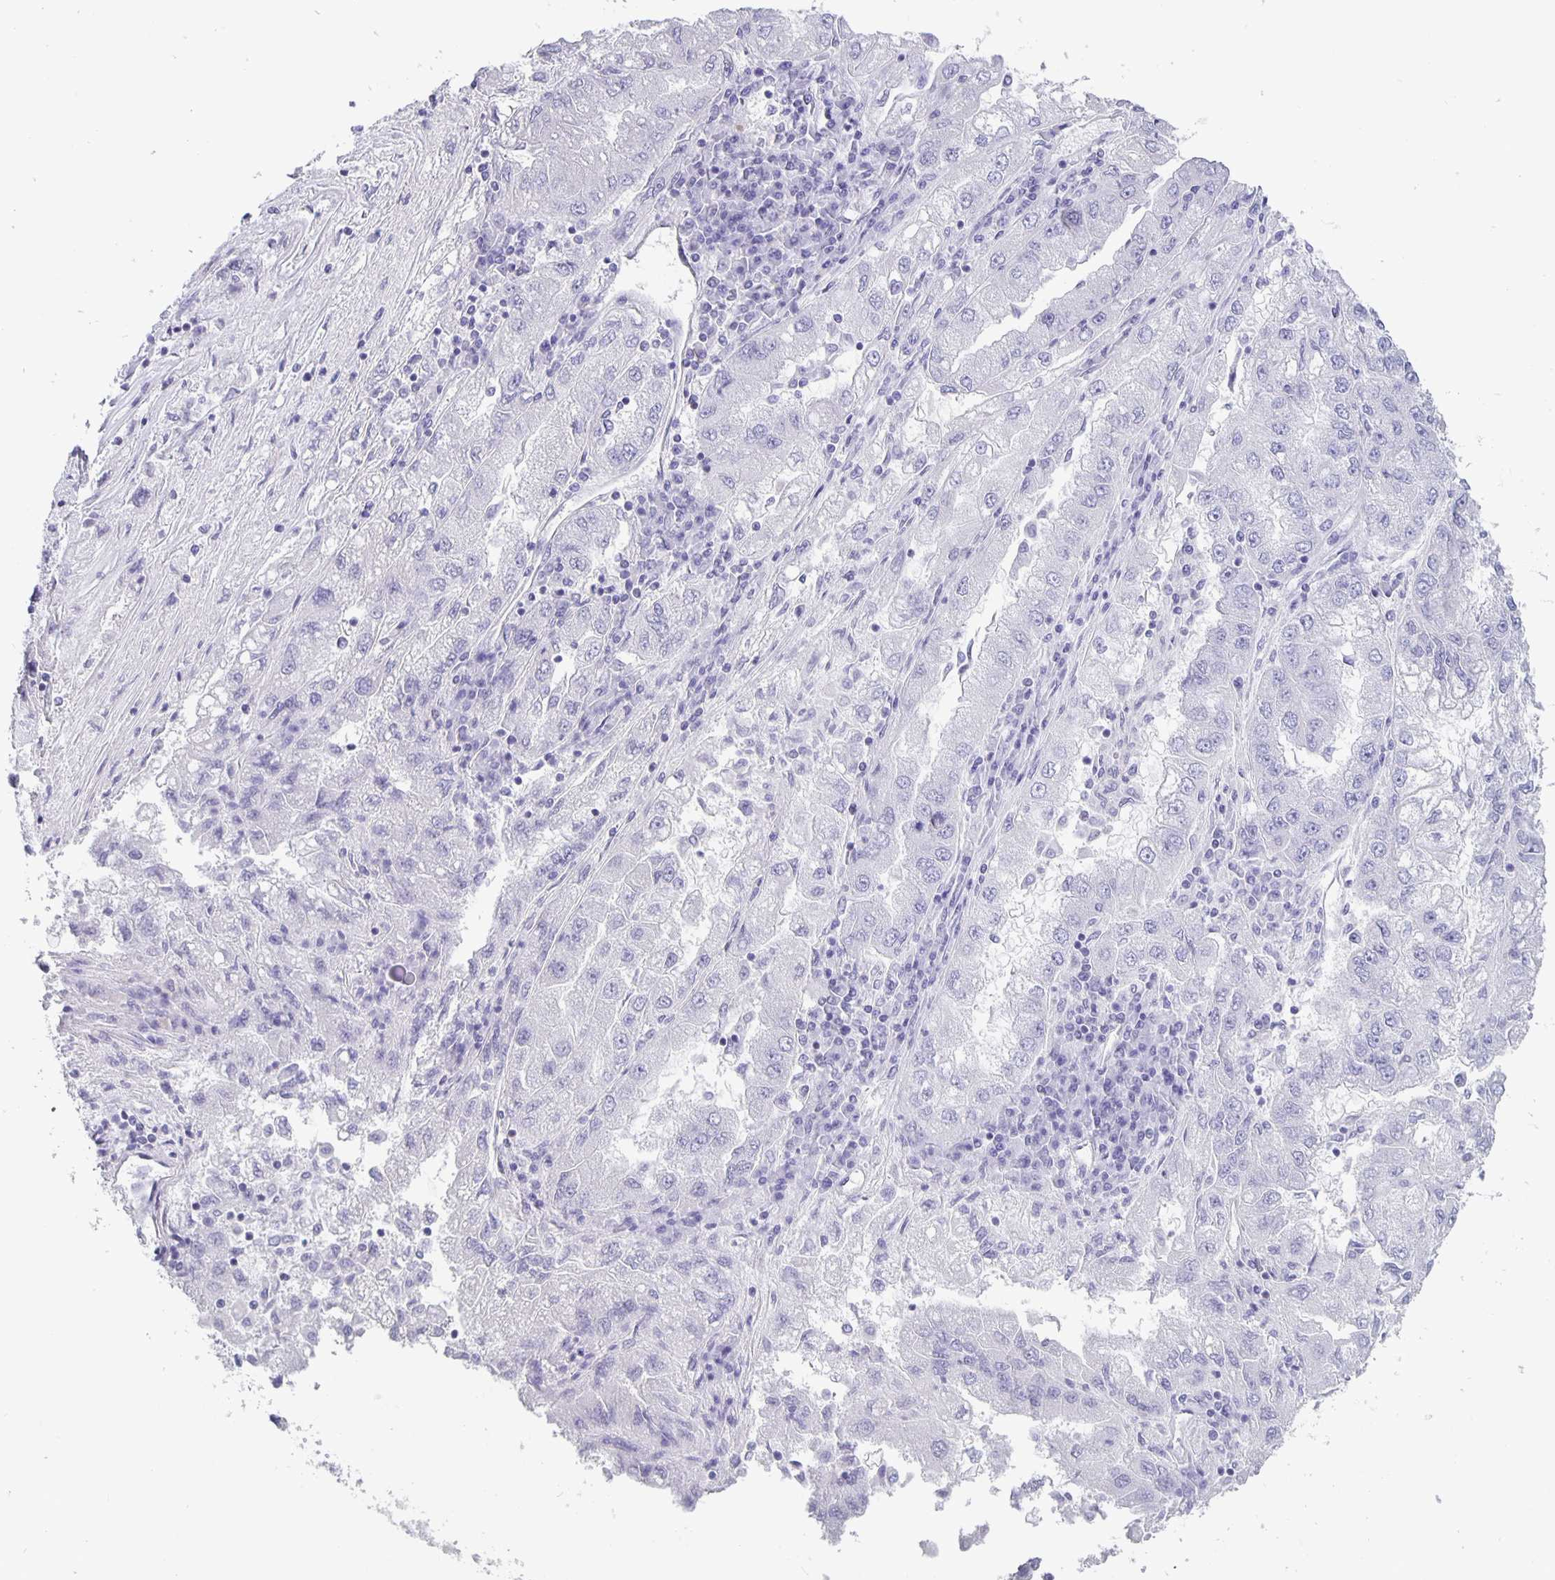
{"staining": {"intensity": "negative", "quantity": "none", "location": "none"}, "tissue": "lung cancer", "cell_type": "Tumor cells", "image_type": "cancer", "snomed": [{"axis": "morphology", "description": "Adenocarcinoma, NOS"}, {"axis": "morphology", "description": "Adenocarcinoma primary or metastatic"}, {"axis": "topography", "description": "Lung"}], "caption": "Immunohistochemical staining of adenocarcinoma (lung) shows no significant expression in tumor cells. The staining was performed using DAB (3,3'-diaminobenzidine) to visualize the protein expression in brown, while the nuclei were stained in blue with hematoxylin (Magnification: 20x).", "gene": "SATB2", "patient": {"sex": "male", "age": 74}}